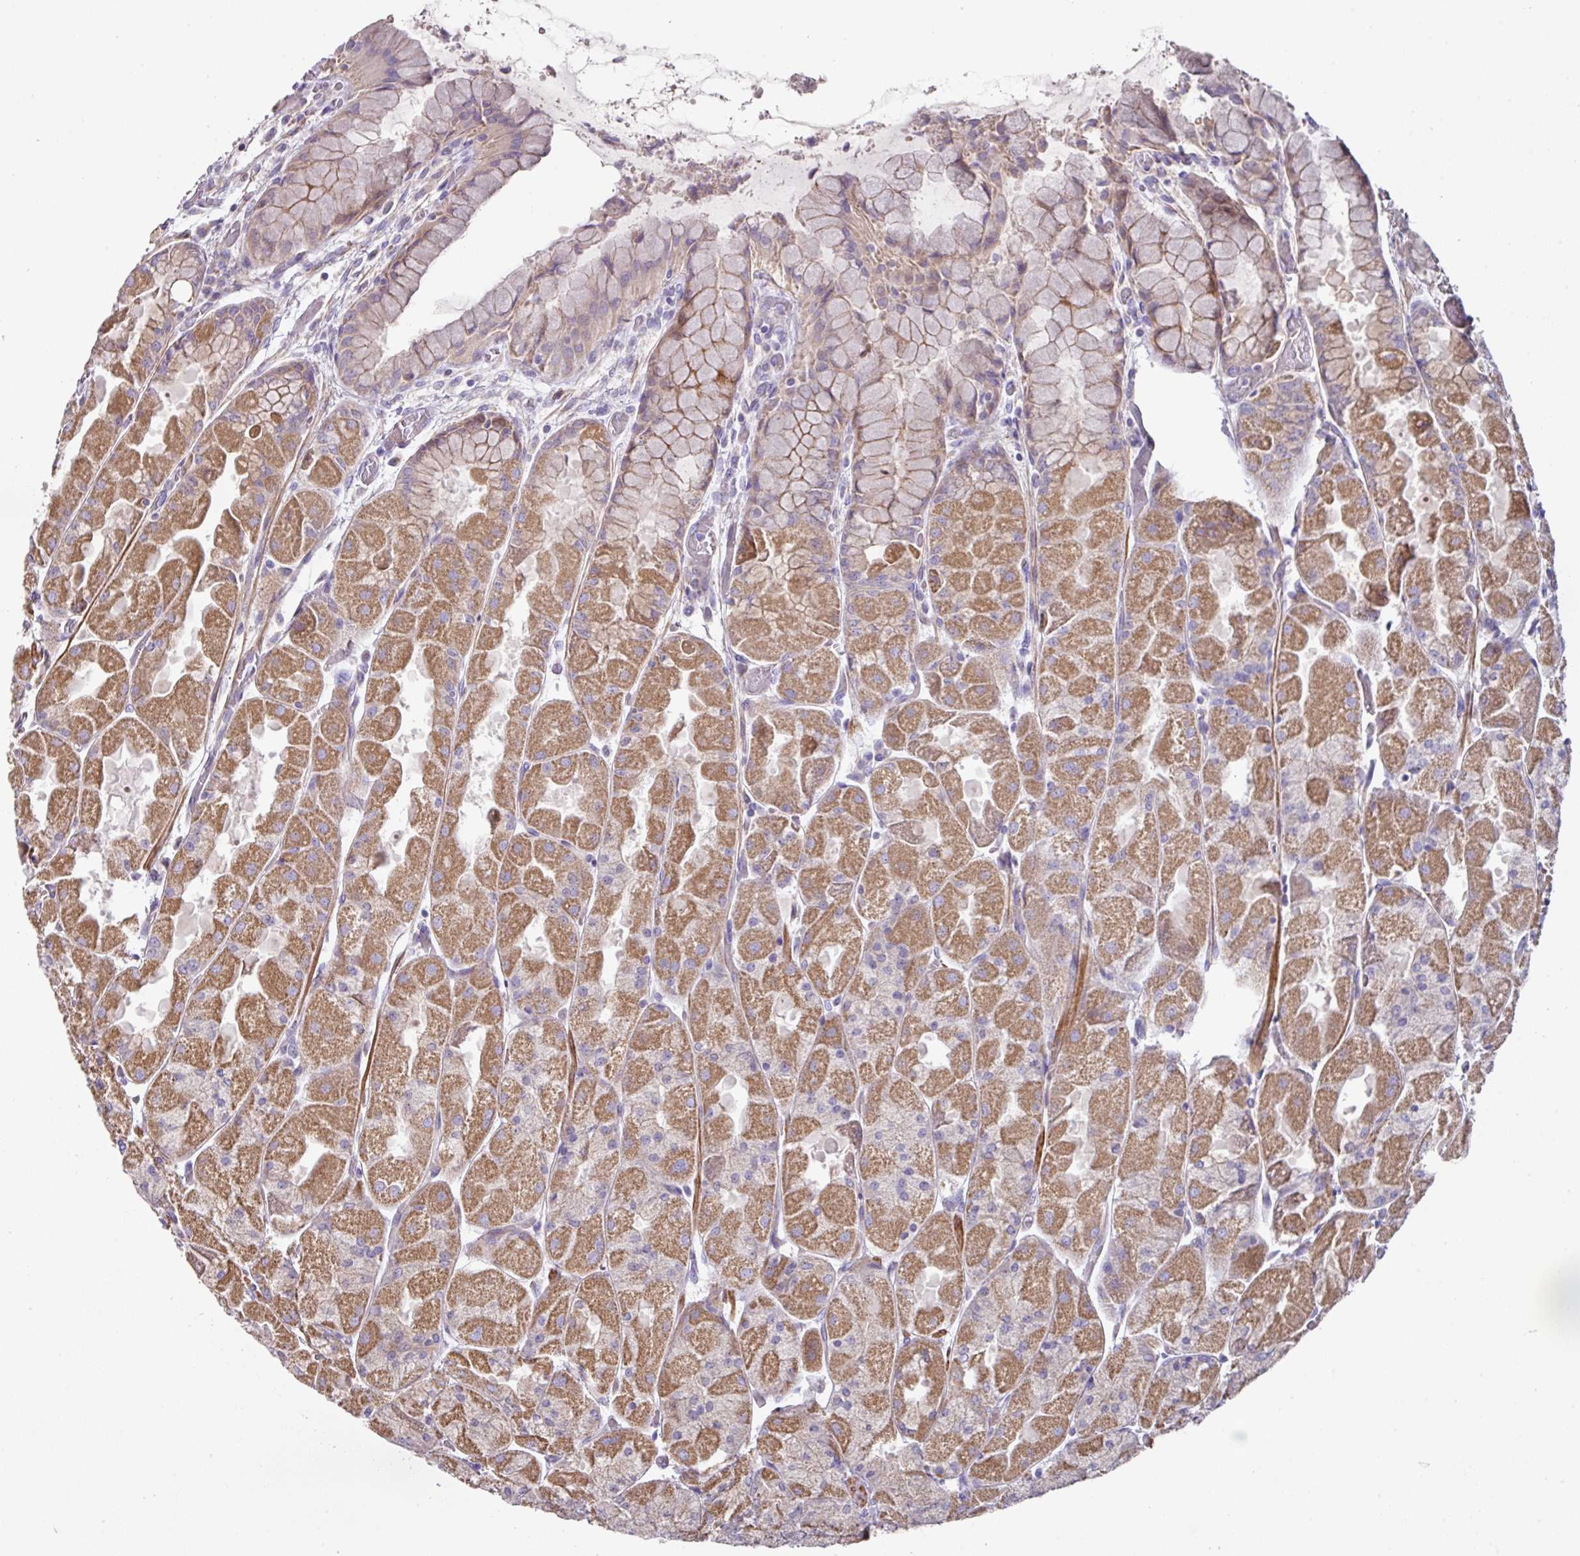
{"staining": {"intensity": "moderate", "quantity": ">75%", "location": "cytoplasmic/membranous"}, "tissue": "stomach", "cell_type": "Glandular cells", "image_type": "normal", "snomed": [{"axis": "morphology", "description": "Normal tissue, NOS"}, {"axis": "topography", "description": "Stomach"}], "caption": "Stomach stained with immunohistochemistry displays moderate cytoplasmic/membranous staining in approximately >75% of glandular cells.", "gene": "MRRF", "patient": {"sex": "female", "age": 61}}